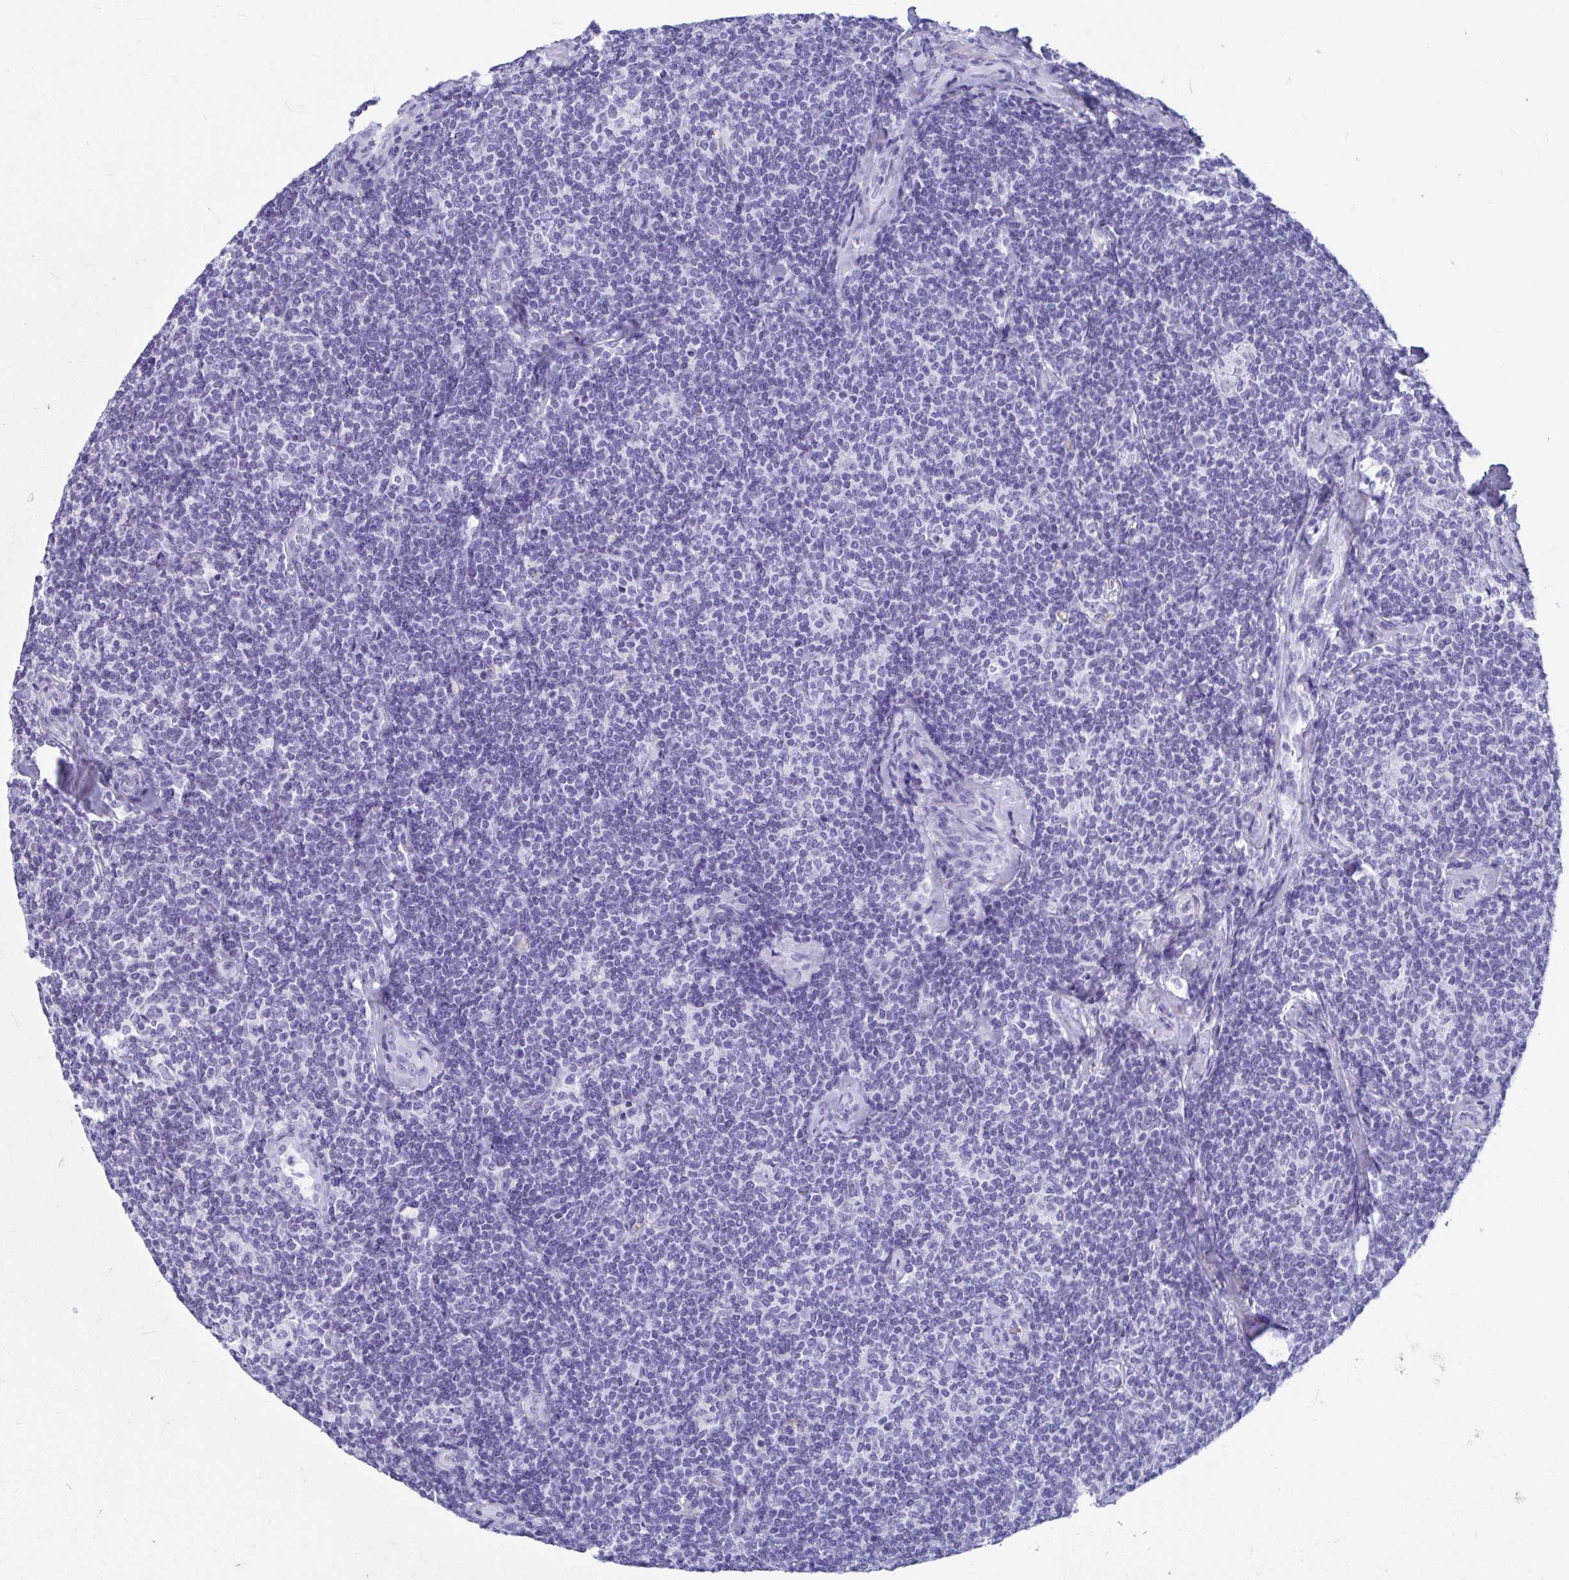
{"staining": {"intensity": "negative", "quantity": "none", "location": "none"}, "tissue": "lymphoma", "cell_type": "Tumor cells", "image_type": "cancer", "snomed": [{"axis": "morphology", "description": "Malignant lymphoma, non-Hodgkin's type, Low grade"}, {"axis": "topography", "description": "Lymph node"}], "caption": "IHC micrograph of neoplastic tissue: malignant lymphoma, non-Hodgkin's type (low-grade) stained with DAB demonstrates no significant protein expression in tumor cells. (DAB IHC with hematoxylin counter stain).", "gene": "OR5J2", "patient": {"sex": "female", "age": 56}}